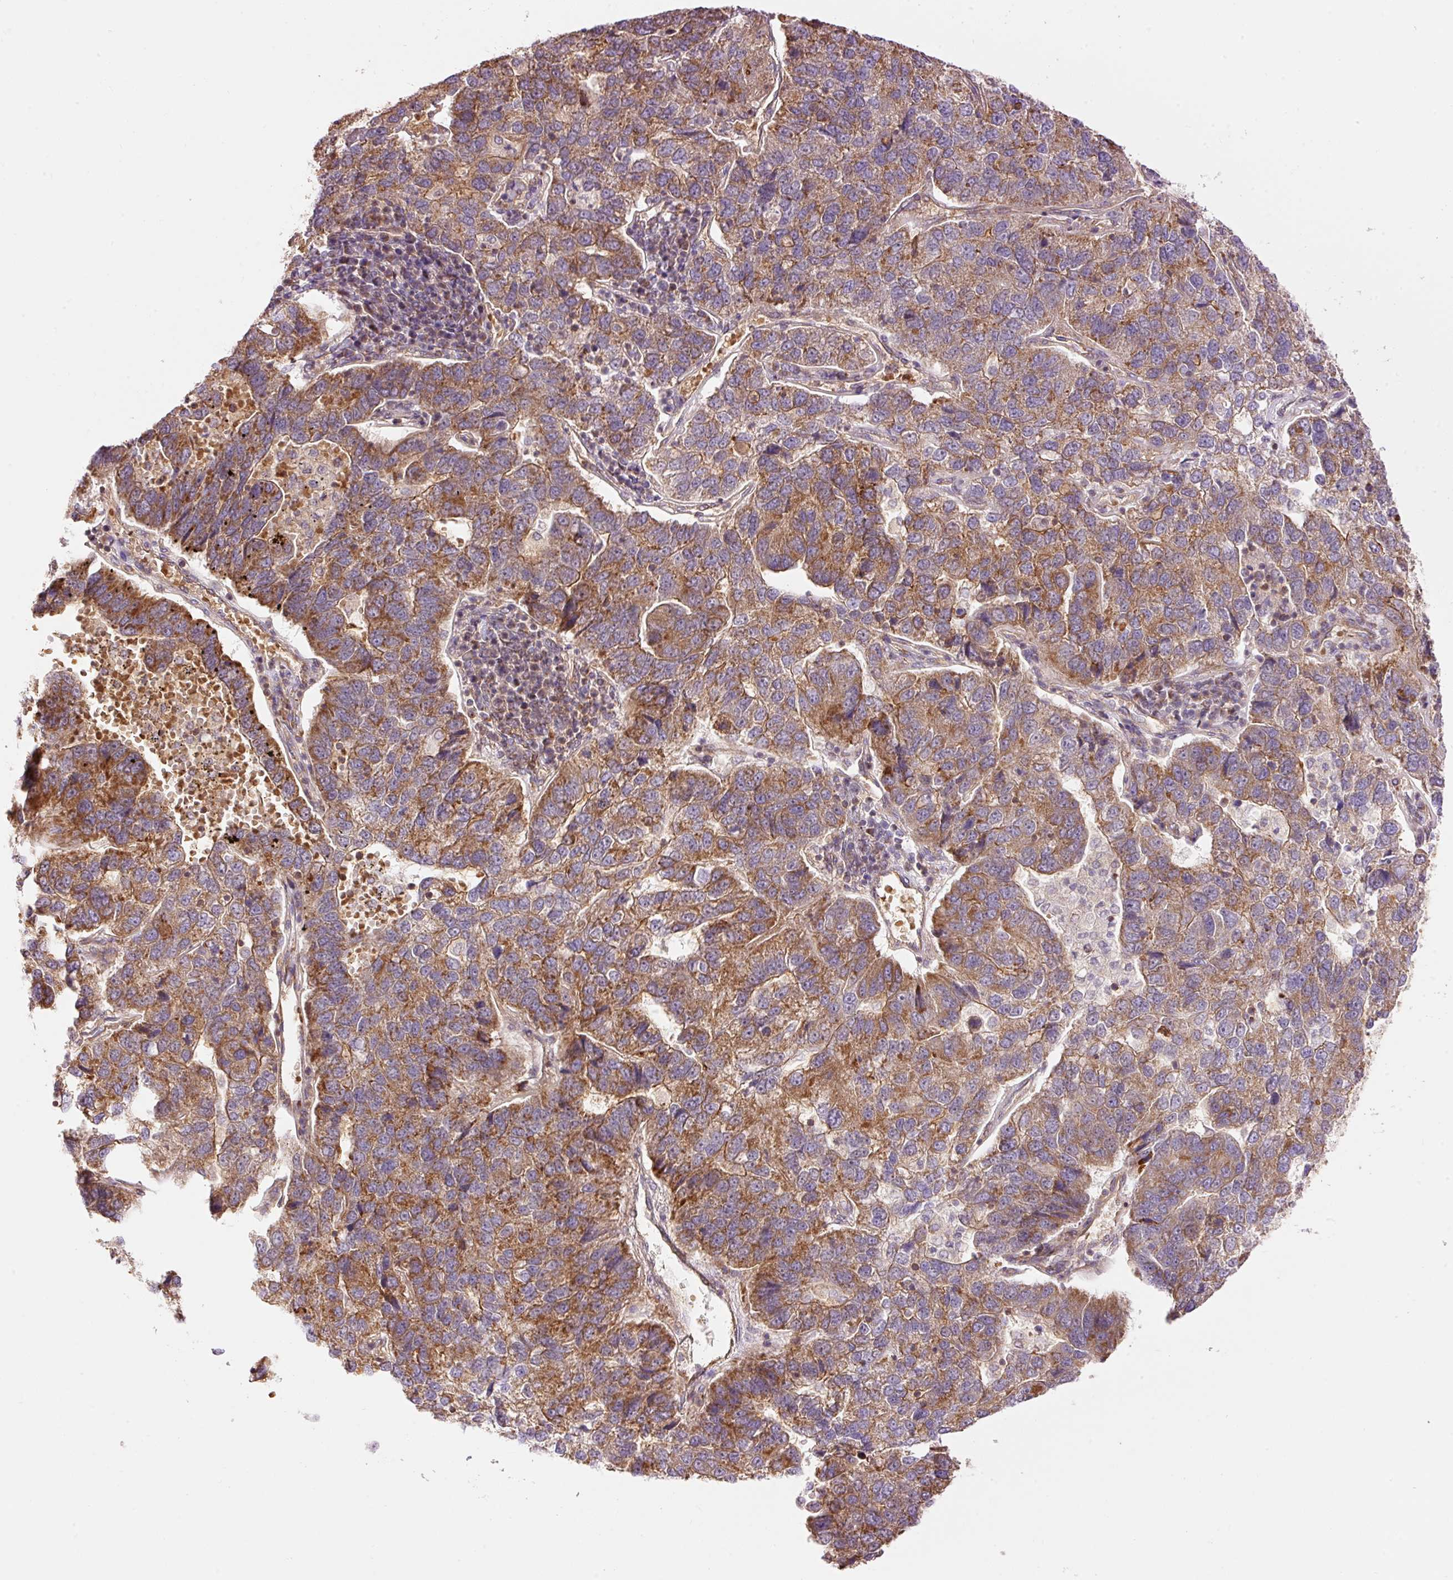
{"staining": {"intensity": "moderate", "quantity": ">75%", "location": "cytoplasmic/membranous"}, "tissue": "pancreatic cancer", "cell_type": "Tumor cells", "image_type": "cancer", "snomed": [{"axis": "morphology", "description": "Adenocarcinoma, NOS"}, {"axis": "topography", "description": "Pancreas"}], "caption": "Immunohistochemical staining of human pancreatic cancer (adenocarcinoma) displays moderate cytoplasmic/membranous protein expression in approximately >75% of tumor cells. (DAB (3,3'-diaminobenzidine) IHC, brown staining for protein, blue staining for nuclei).", "gene": "ADCY4", "patient": {"sex": "female", "age": 61}}